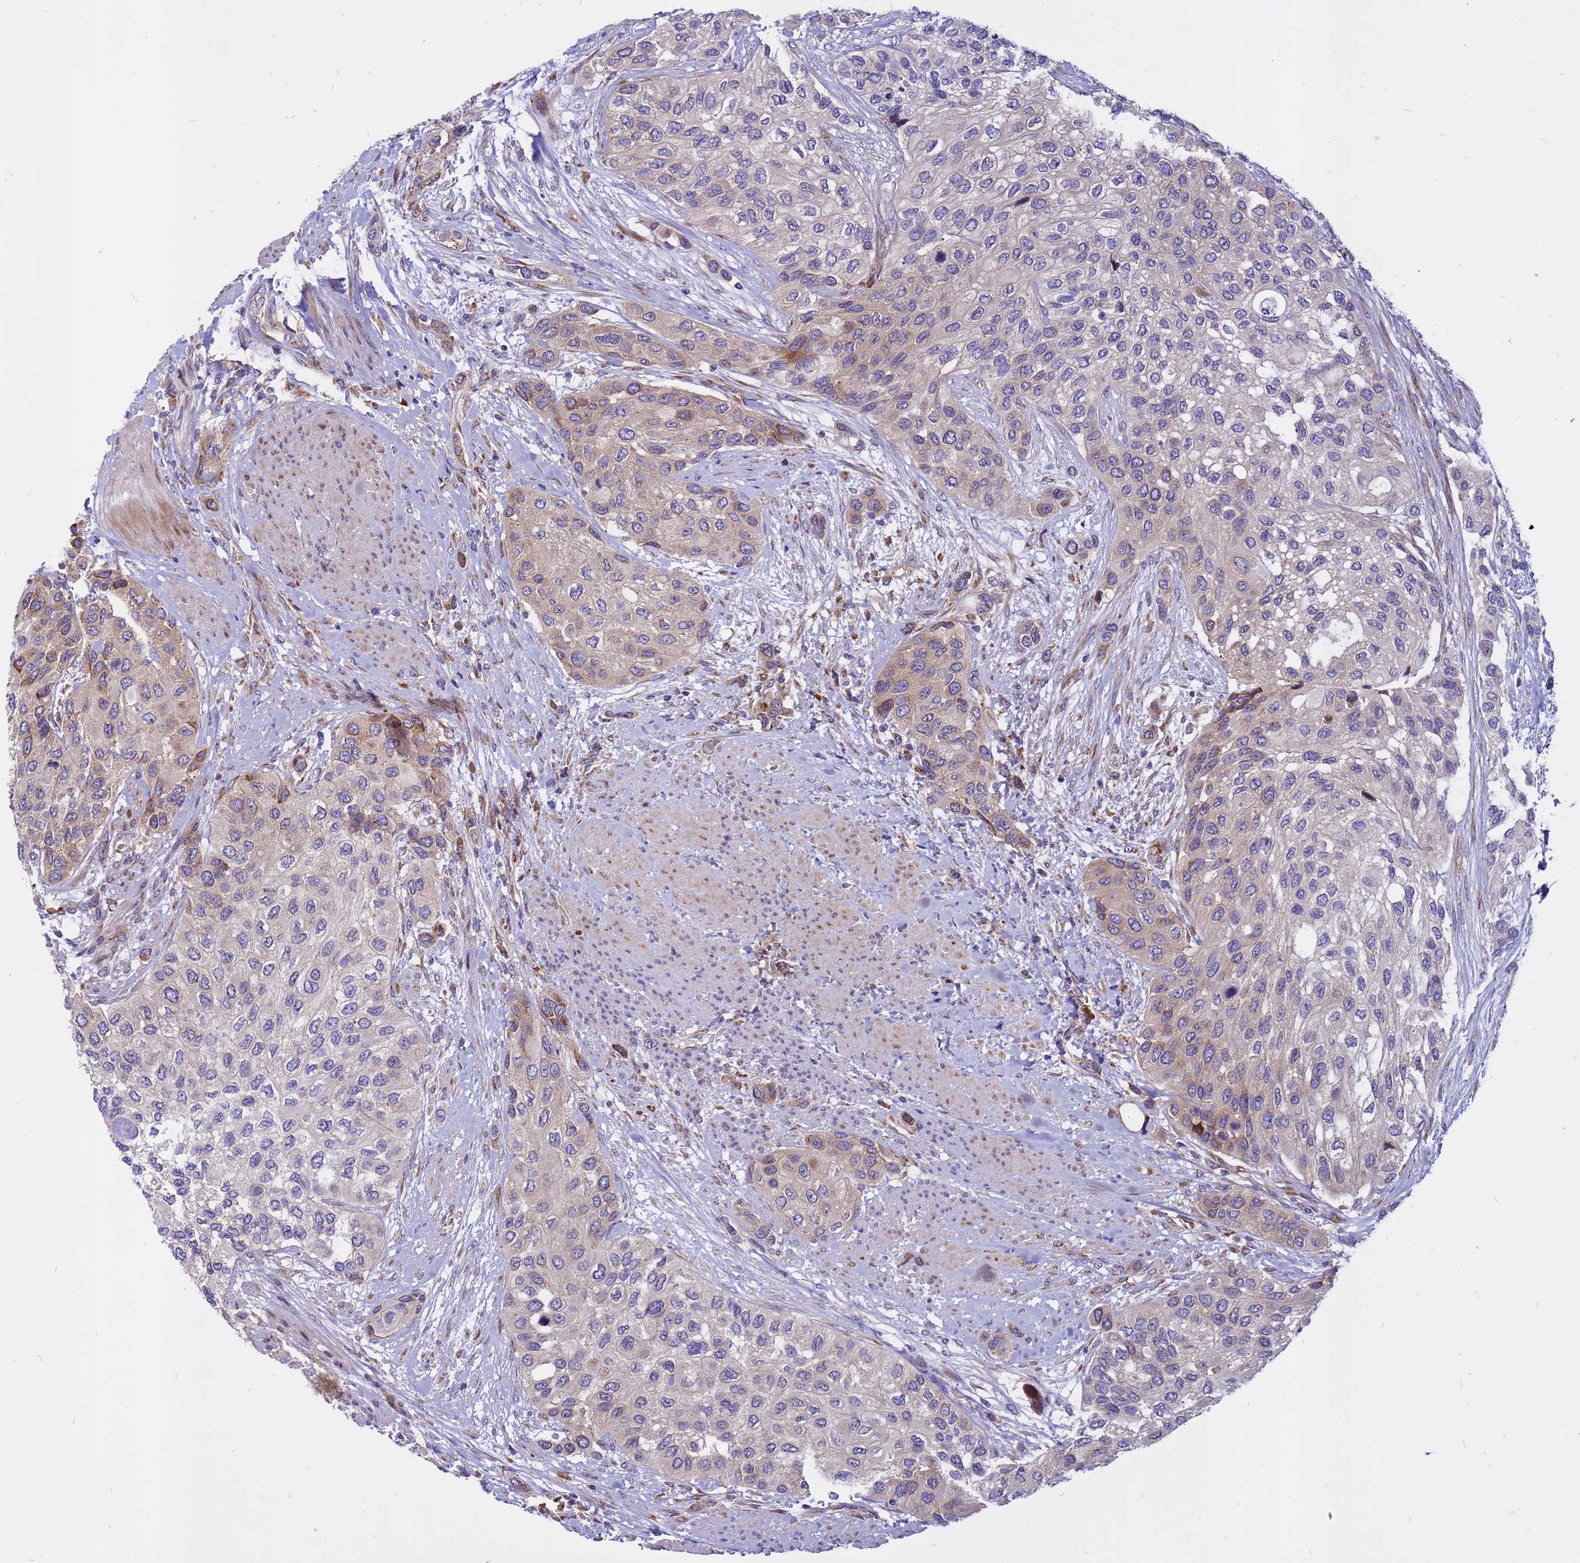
{"staining": {"intensity": "weak", "quantity": "<25%", "location": "cytoplasmic/membranous"}, "tissue": "urothelial cancer", "cell_type": "Tumor cells", "image_type": "cancer", "snomed": [{"axis": "morphology", "description": "Normal tissue, NOS"}, {"axis": "morphology", "description": "Urothelial carcinoma, High grade"}, {"axis": "topography", "description": "Vascular tissue"}, {"axis": "topography", "description": "Urinary bladder"}], "caption": "Immunohistochemical staining of urothelial cancer reveals no significant expression in tumor cells.", "gene": "ZNF669", "patient": {"sex": "female", "age": 56}}